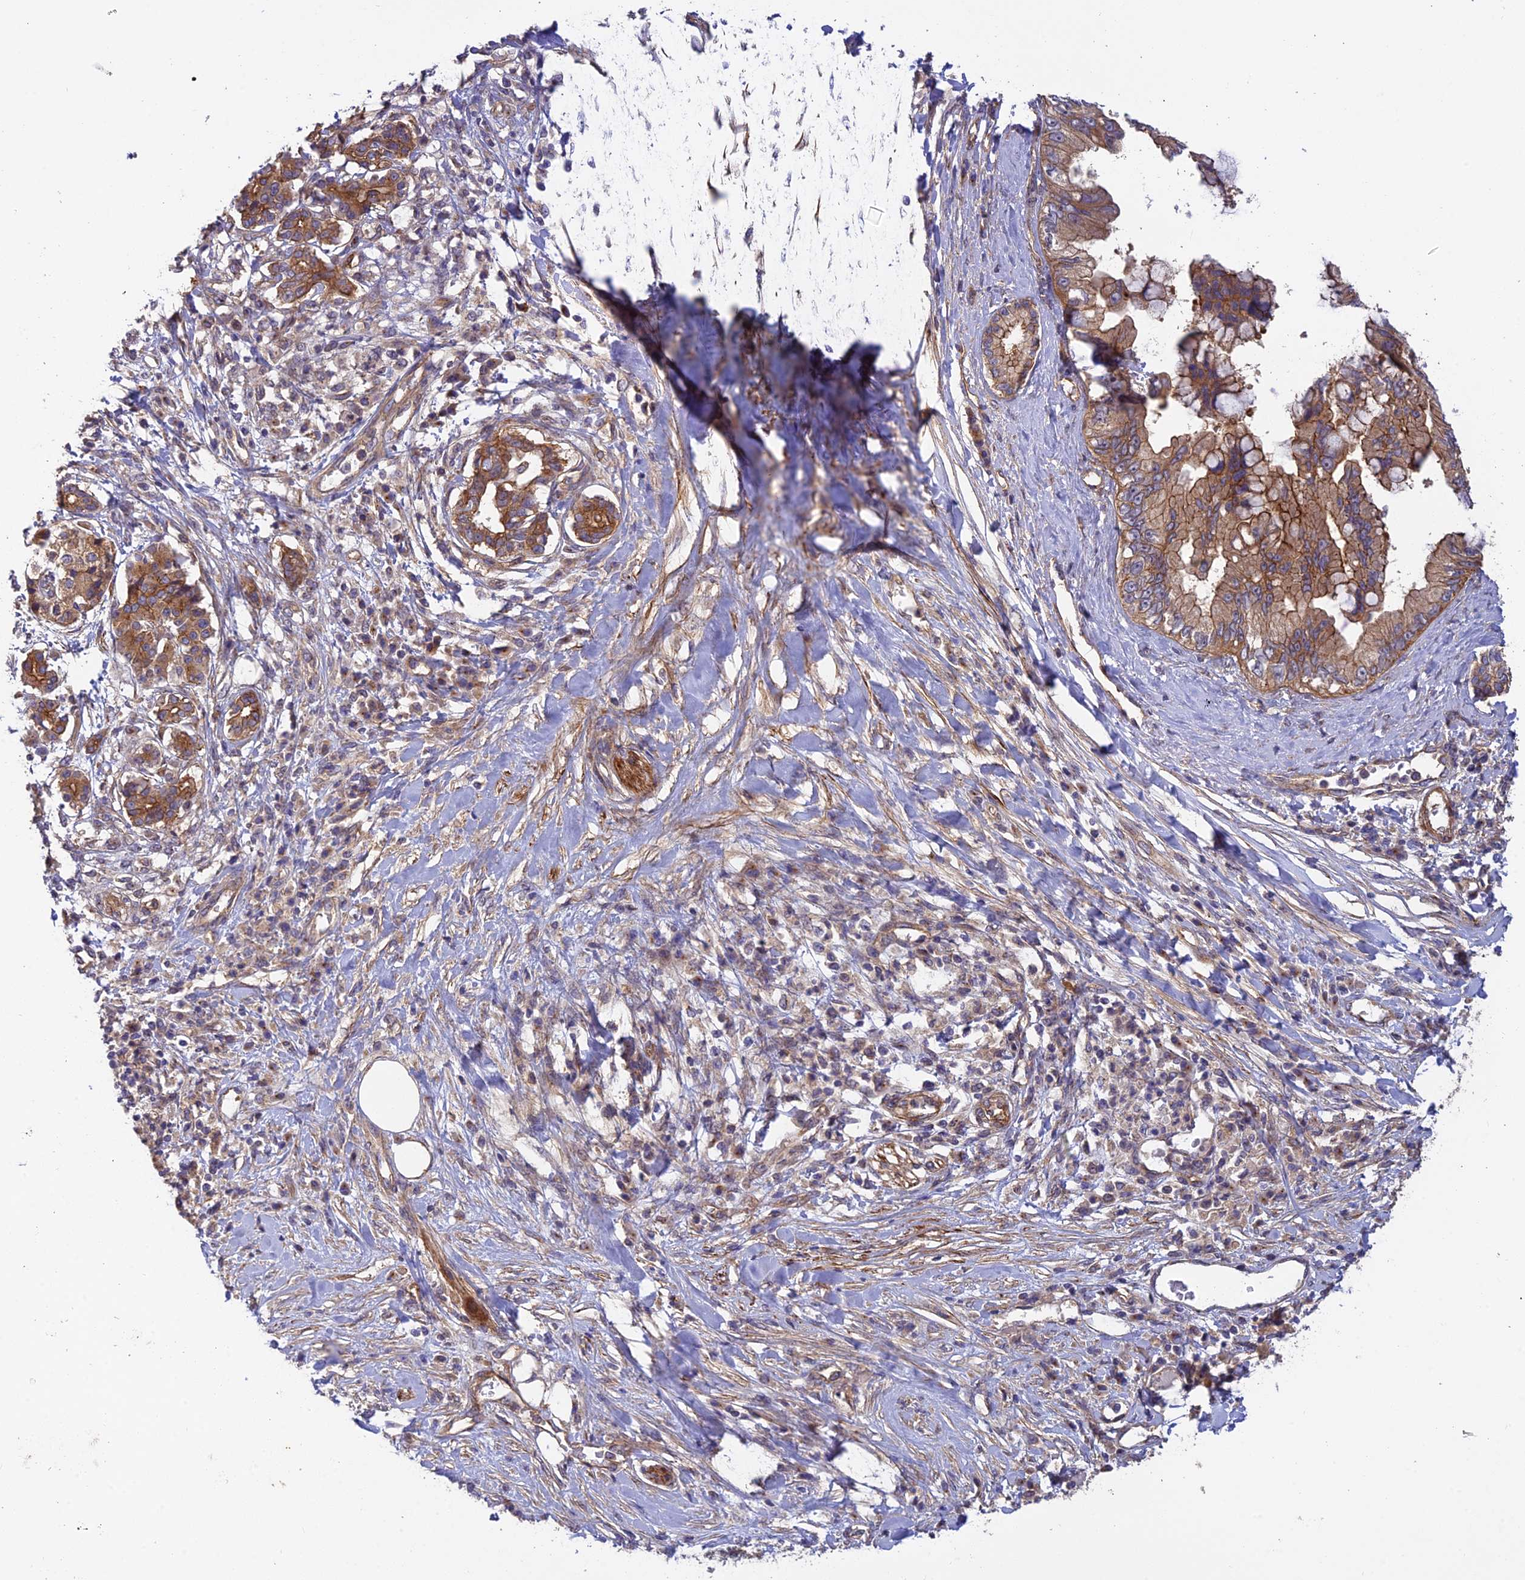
{"staining": {"intensity": "moderate", "quantity": ">75%", "location": "cytoplasmic/membranous"}, "tissue": "pancreatic cancer", "cell_type": "Tumor cells", "image_type": "cancer", "snomed": [{"axis": "morphology", "description": "Adenocarcinoma, NOS"}, {"axis": "topography", "description": "Pancreas"}], "caption": "Immunohistochemistry (DAB) staining of pancreatic cancer (adenocarcinoma) demonstrates moderate cytoplasmic/membranous protein staining in about >75% of tumor cells.", "gene": "ADAMTS15", "patient": {"sex": "female", "age": 56}}